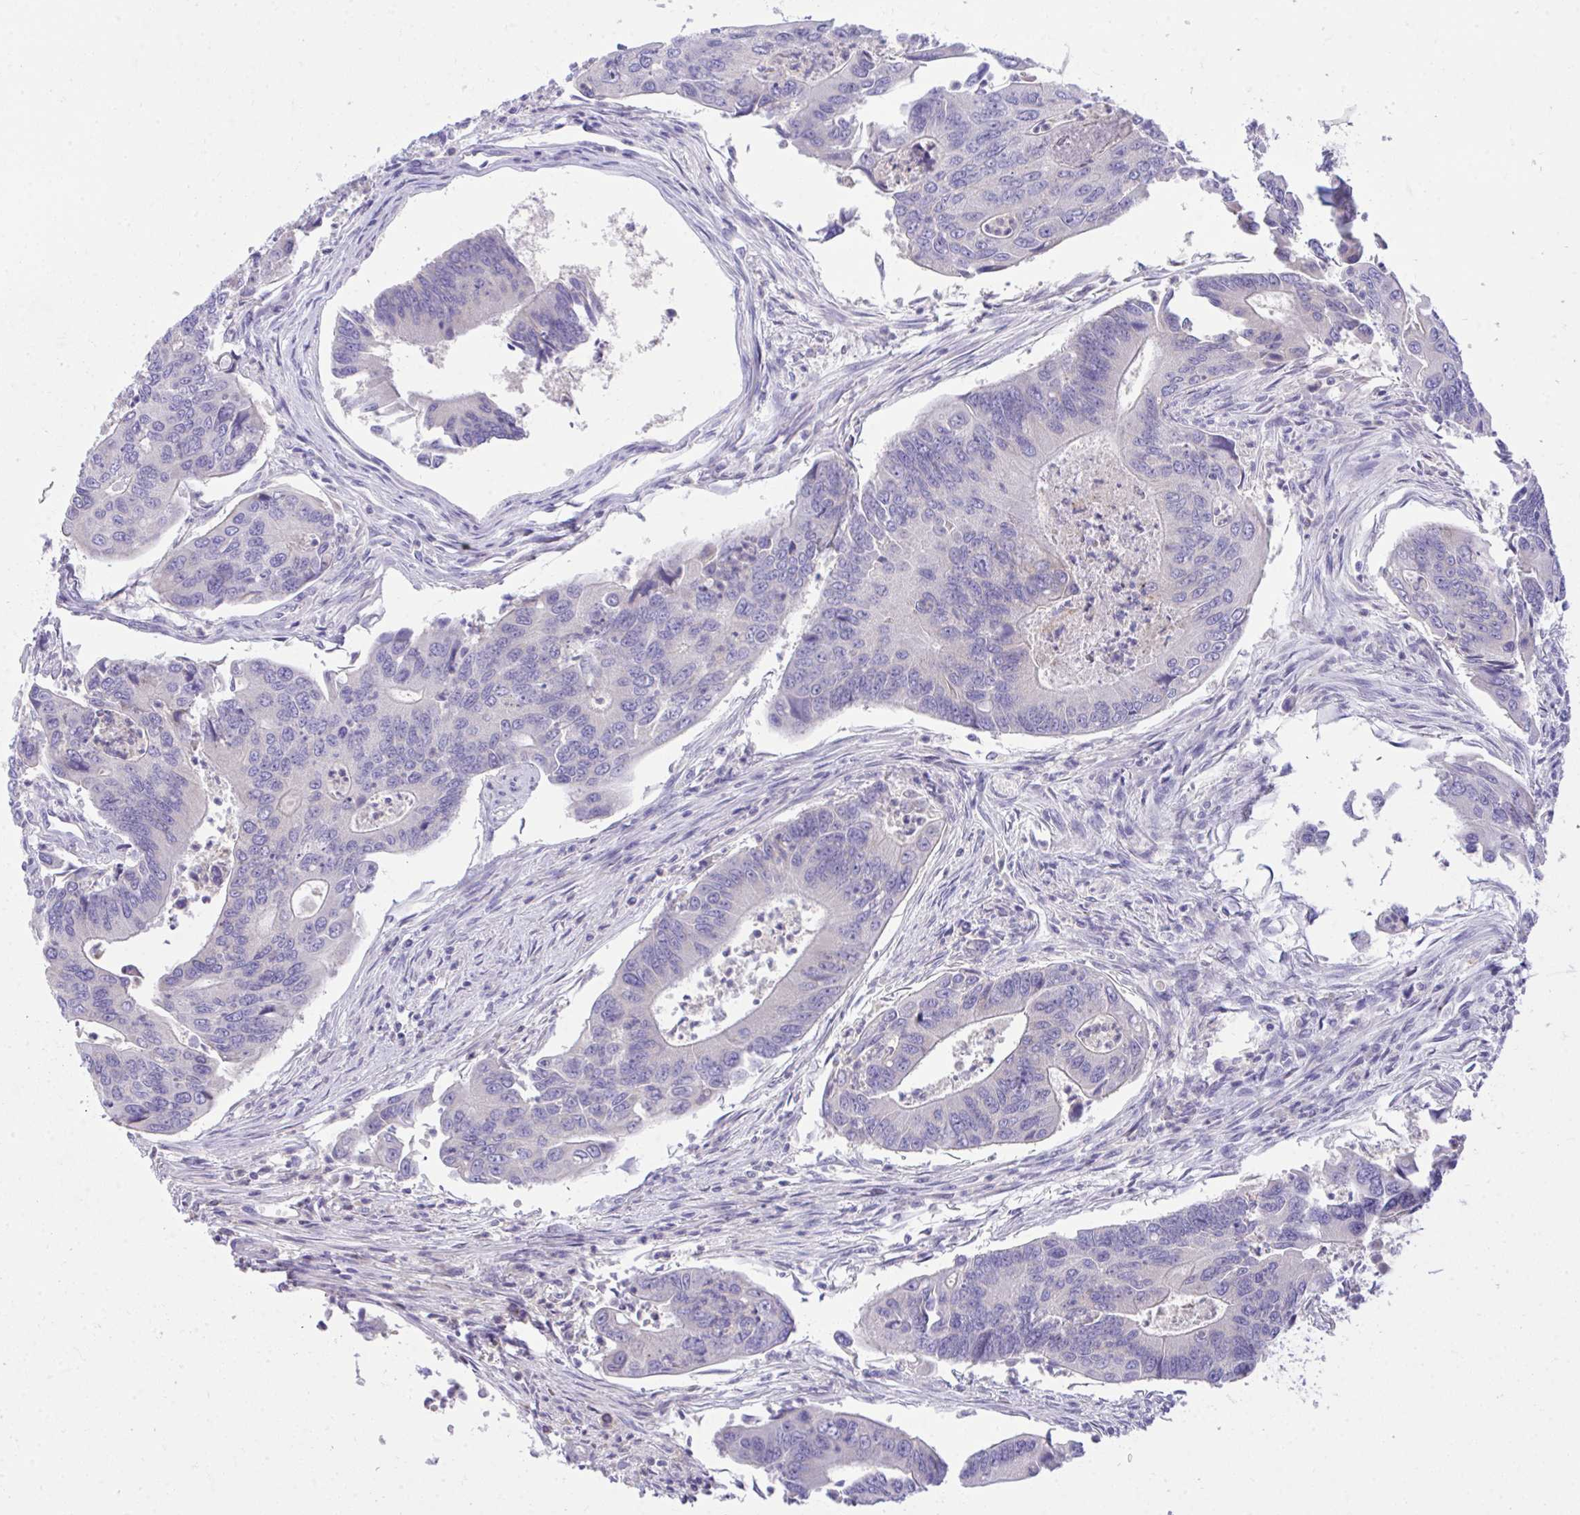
{"staining": {"intensity": "negative", "quantity": "none", "location": "none"}, "tissue": "colorectal cancer", "cell_type": "Tumor cells", "image_type": "cancer", "snomed": [{"axis": "morphology", "description": "Adenocarcinoma, NOS"}, {"axis": "topography", "description": "Colon"}], "caption": "Tumor cells are negative for brown protein staining in colorectal adenocarcinoma.", "gene": "PLEKHH1", "patient": {"sex": "female", "age": 67}}